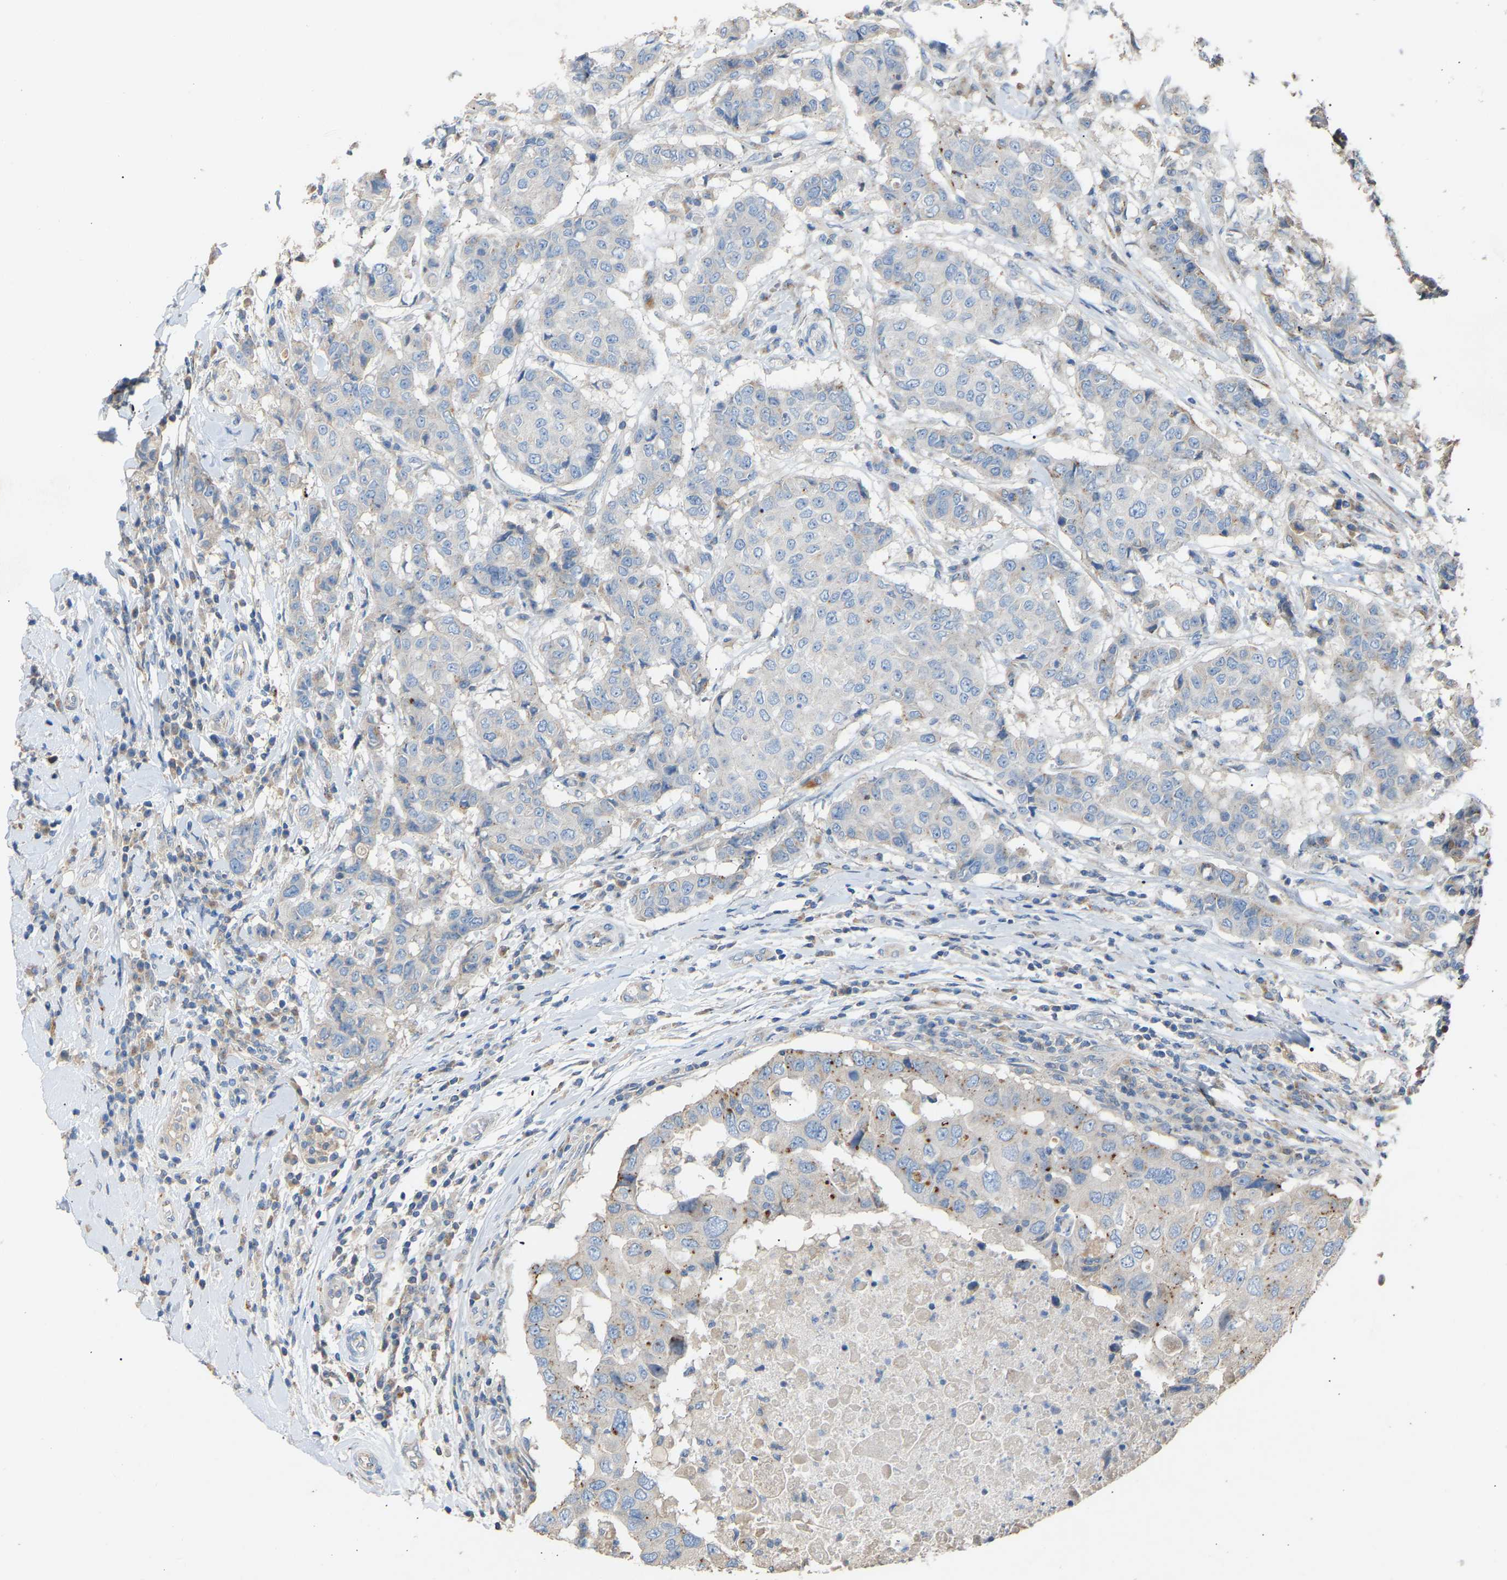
{"staining": {"intensity": "negative", "quantity": "none", "location": "none"}, "tissue": "breast cancer", "cell_type": "Tumor cells", "image_type": "cancer", "snomed": [{"axis": "morphology", "description": "Duct carcinoma"}, {"axis": "topography", "description": "Breast"}], "caption": "Immunohistochemical staining of intraductal carcinoma (breast) demonstrates no significant expression in tumor cells.", "gene": "RGP1", "patient": {"sex": "female", "age": 27}}